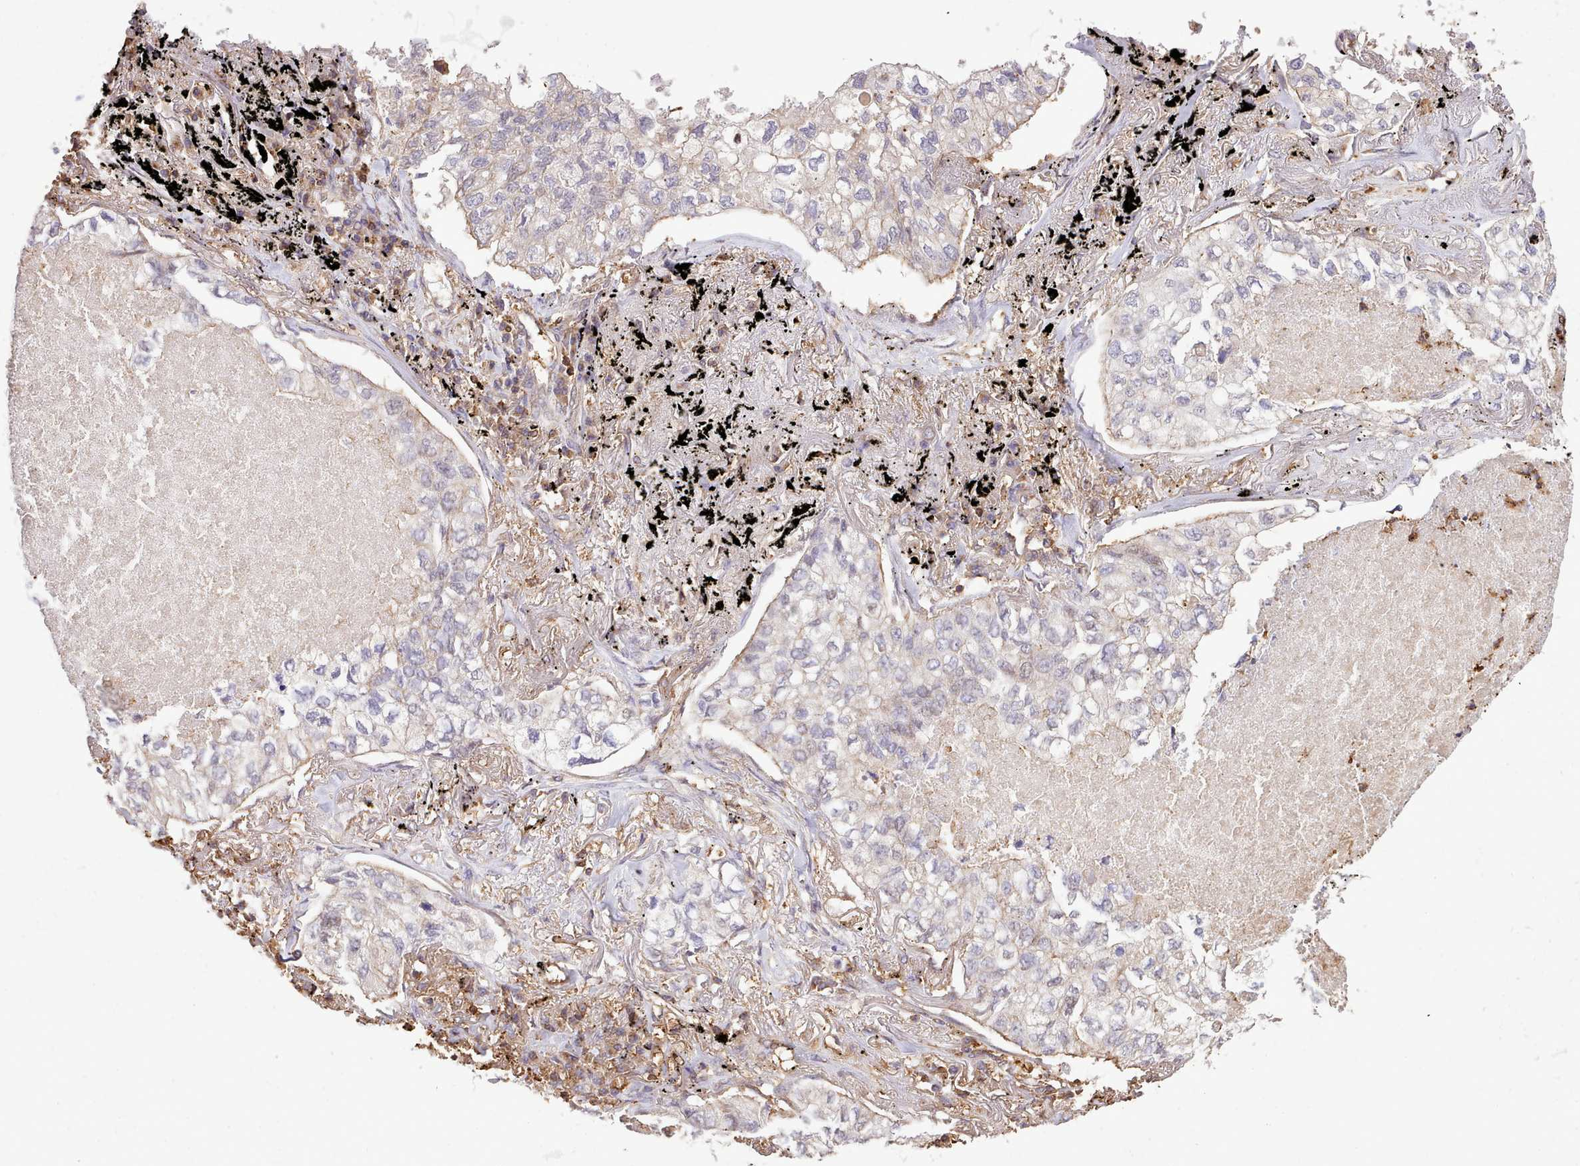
{"staining": {"intensity": "negative", "quantity": "none", "location": "none"}, "tissue": "lung cancer", "cell_type": "Tumor cells", "image_type": "cancer", "snomed": [{"axis": "morphology", "description": "Adenocarcinoma, NOS"}, {"axis": "topography", "description": "Lung"}], "caption": "Protein analysis of lung cancer exhibits no significant expression in tumor cells.", "gene": "CAPZA1", "patient": {"sex": "male", "age": 65}}